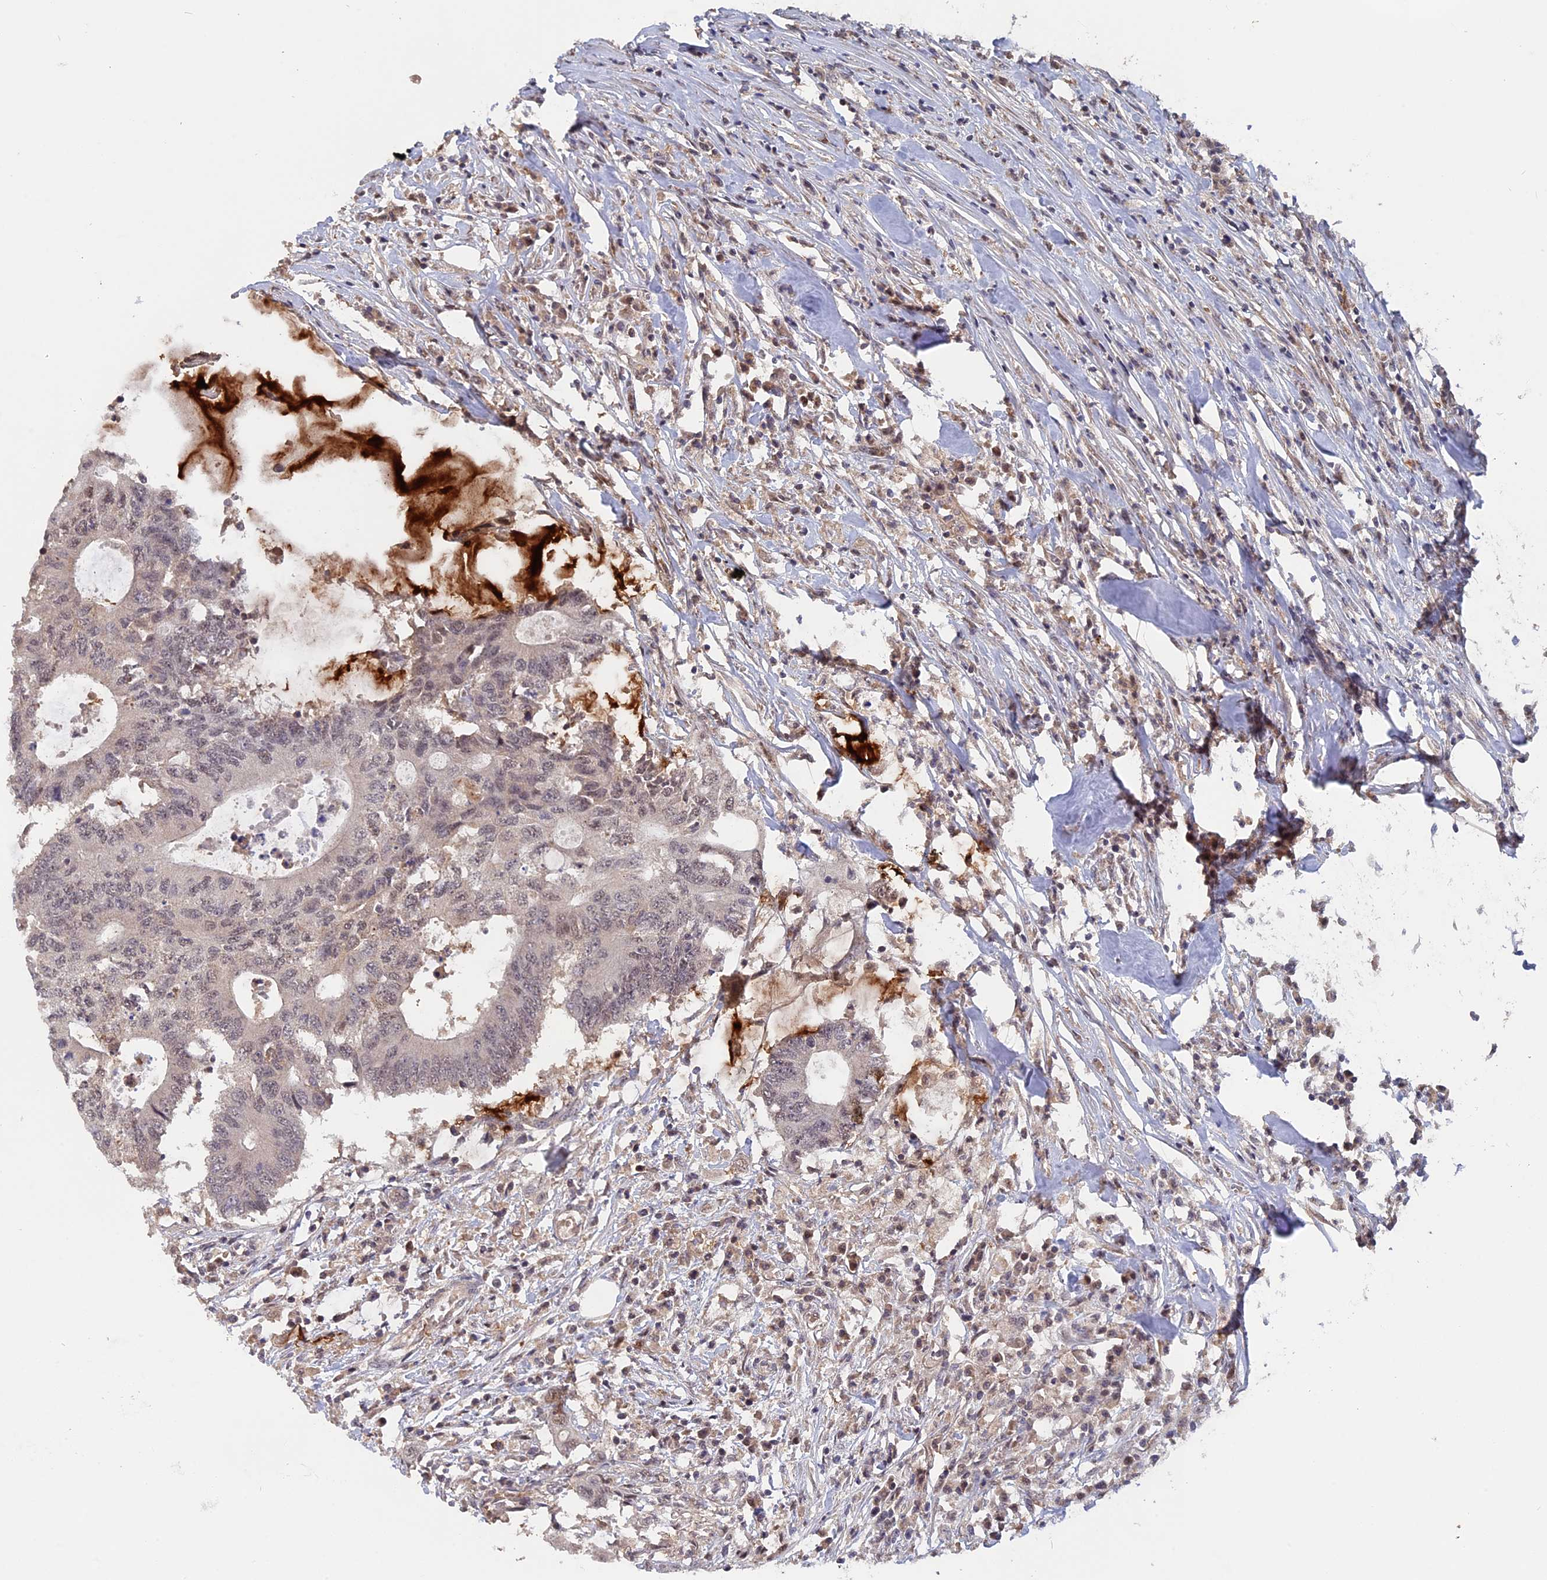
{"staining": {"intensity": "moderate", "quantity": "<25%", "location": "nuclear"}, "tissue": "colorectal cancer", "cell_type": "Tumor cells", "image_type": "cancer", "snomed": [{"axis": "morphology", "description": "Adenocarcinoma, NOS"}, {"axis": "topography", "description": "Colon"}], "caption": "Tumor cells display low levels of moderate nuclear expression in about <25% of cells in colorectal cancer.", "gene": "FAM98C", "patient": {"sex": "male", "age": 71}}